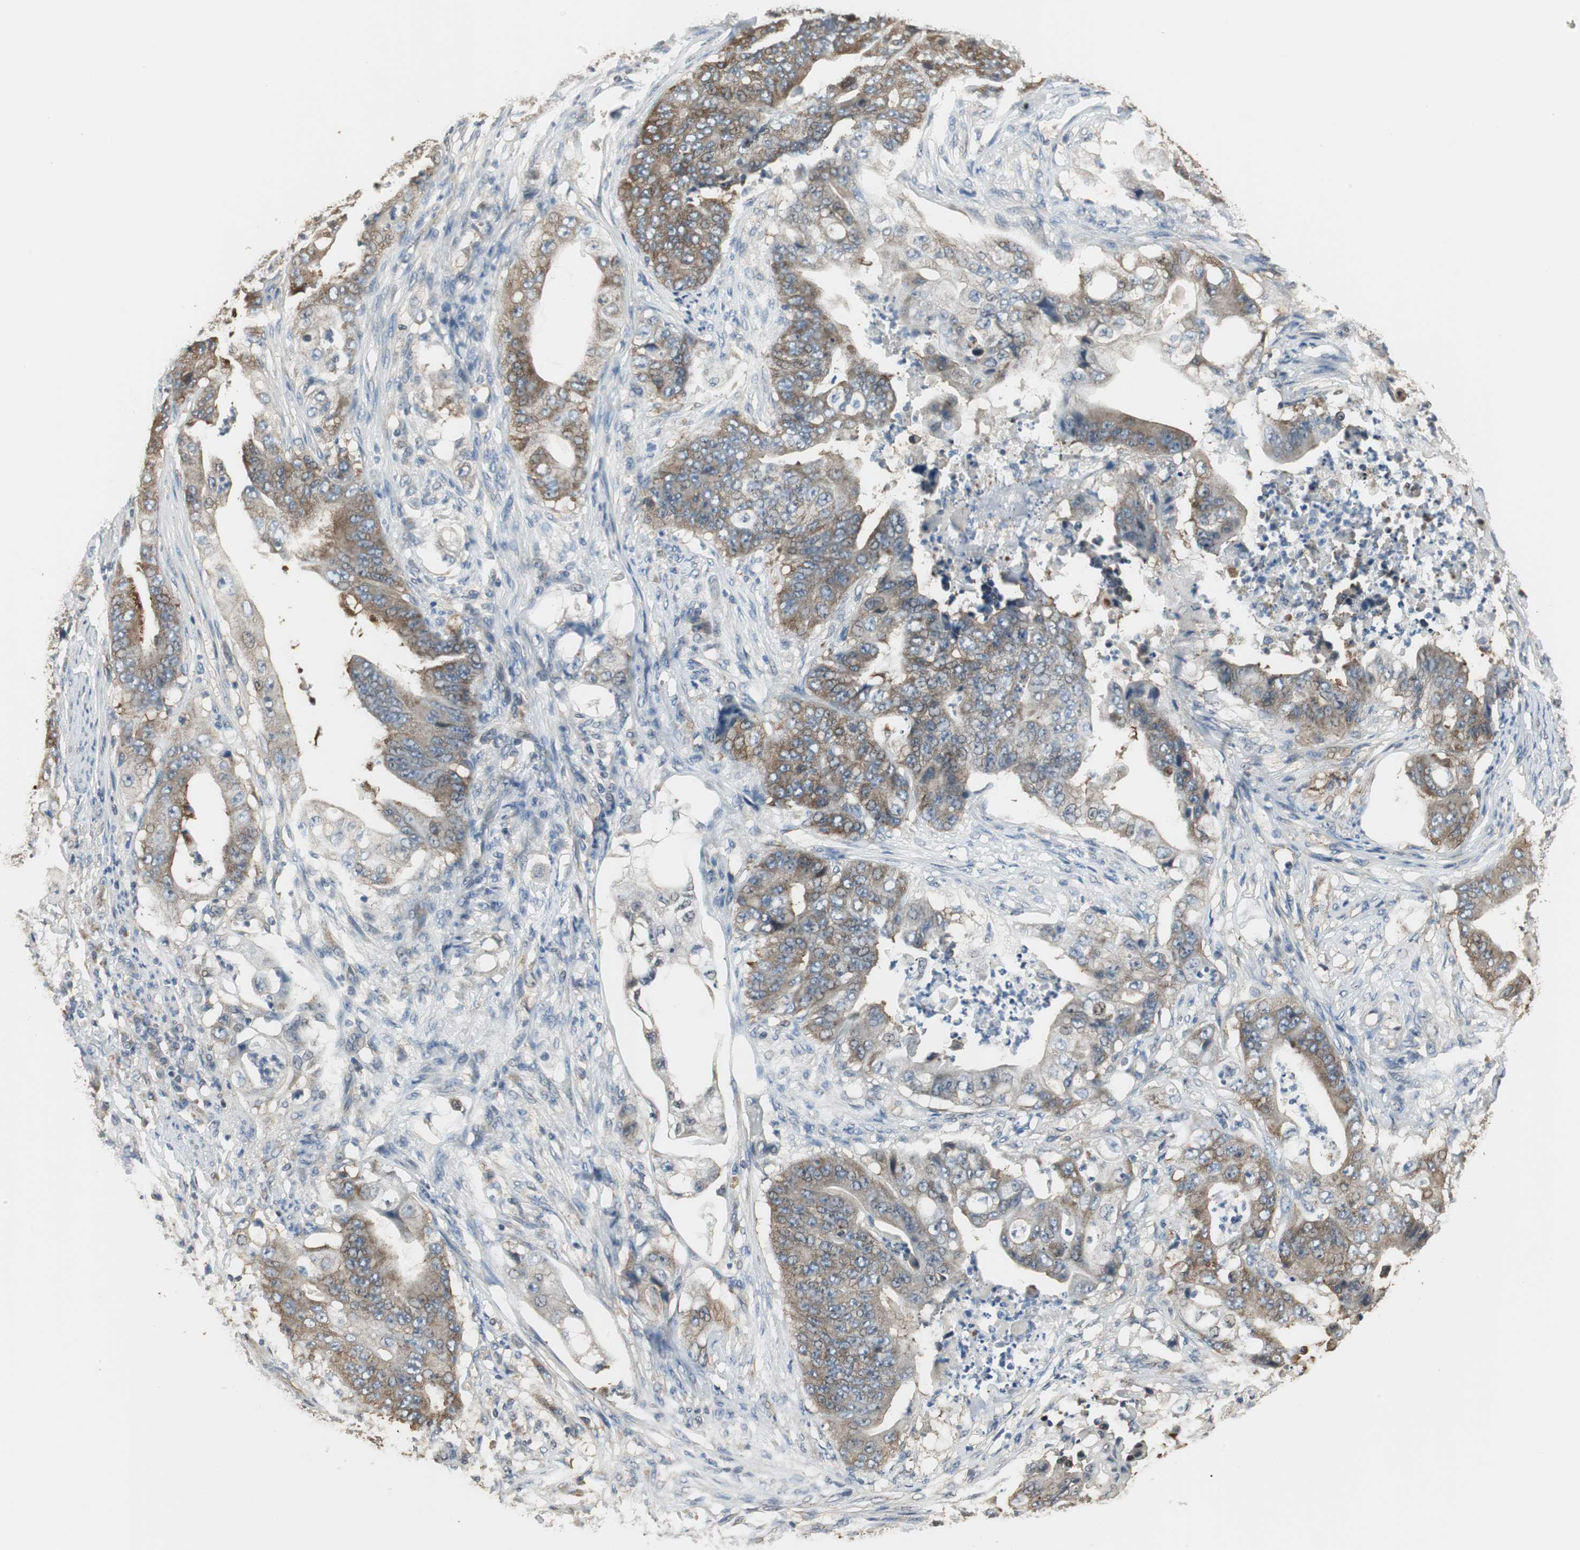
{"staining": {"intensity": "moderate", "quantity": ">75%", "location": "cytoplasmic/membranous"}, "tissue": "stomach cancer", "cell_type": "Tumor cells", "image_type": "cancer", "snomed": [{"axis": "morphology", "description": "Adenocarcinoma, NOS"}, {"axis": "topography", "description": "Stomach"}], "caption": "Protein staining of stomach adenocarcinoma tissue exhibits moderate cytoplasmic/membranous staining in approximately >75% of tumor cells.", "gene": "CCT5", "patient": {"sex": "female", "age": 73}}